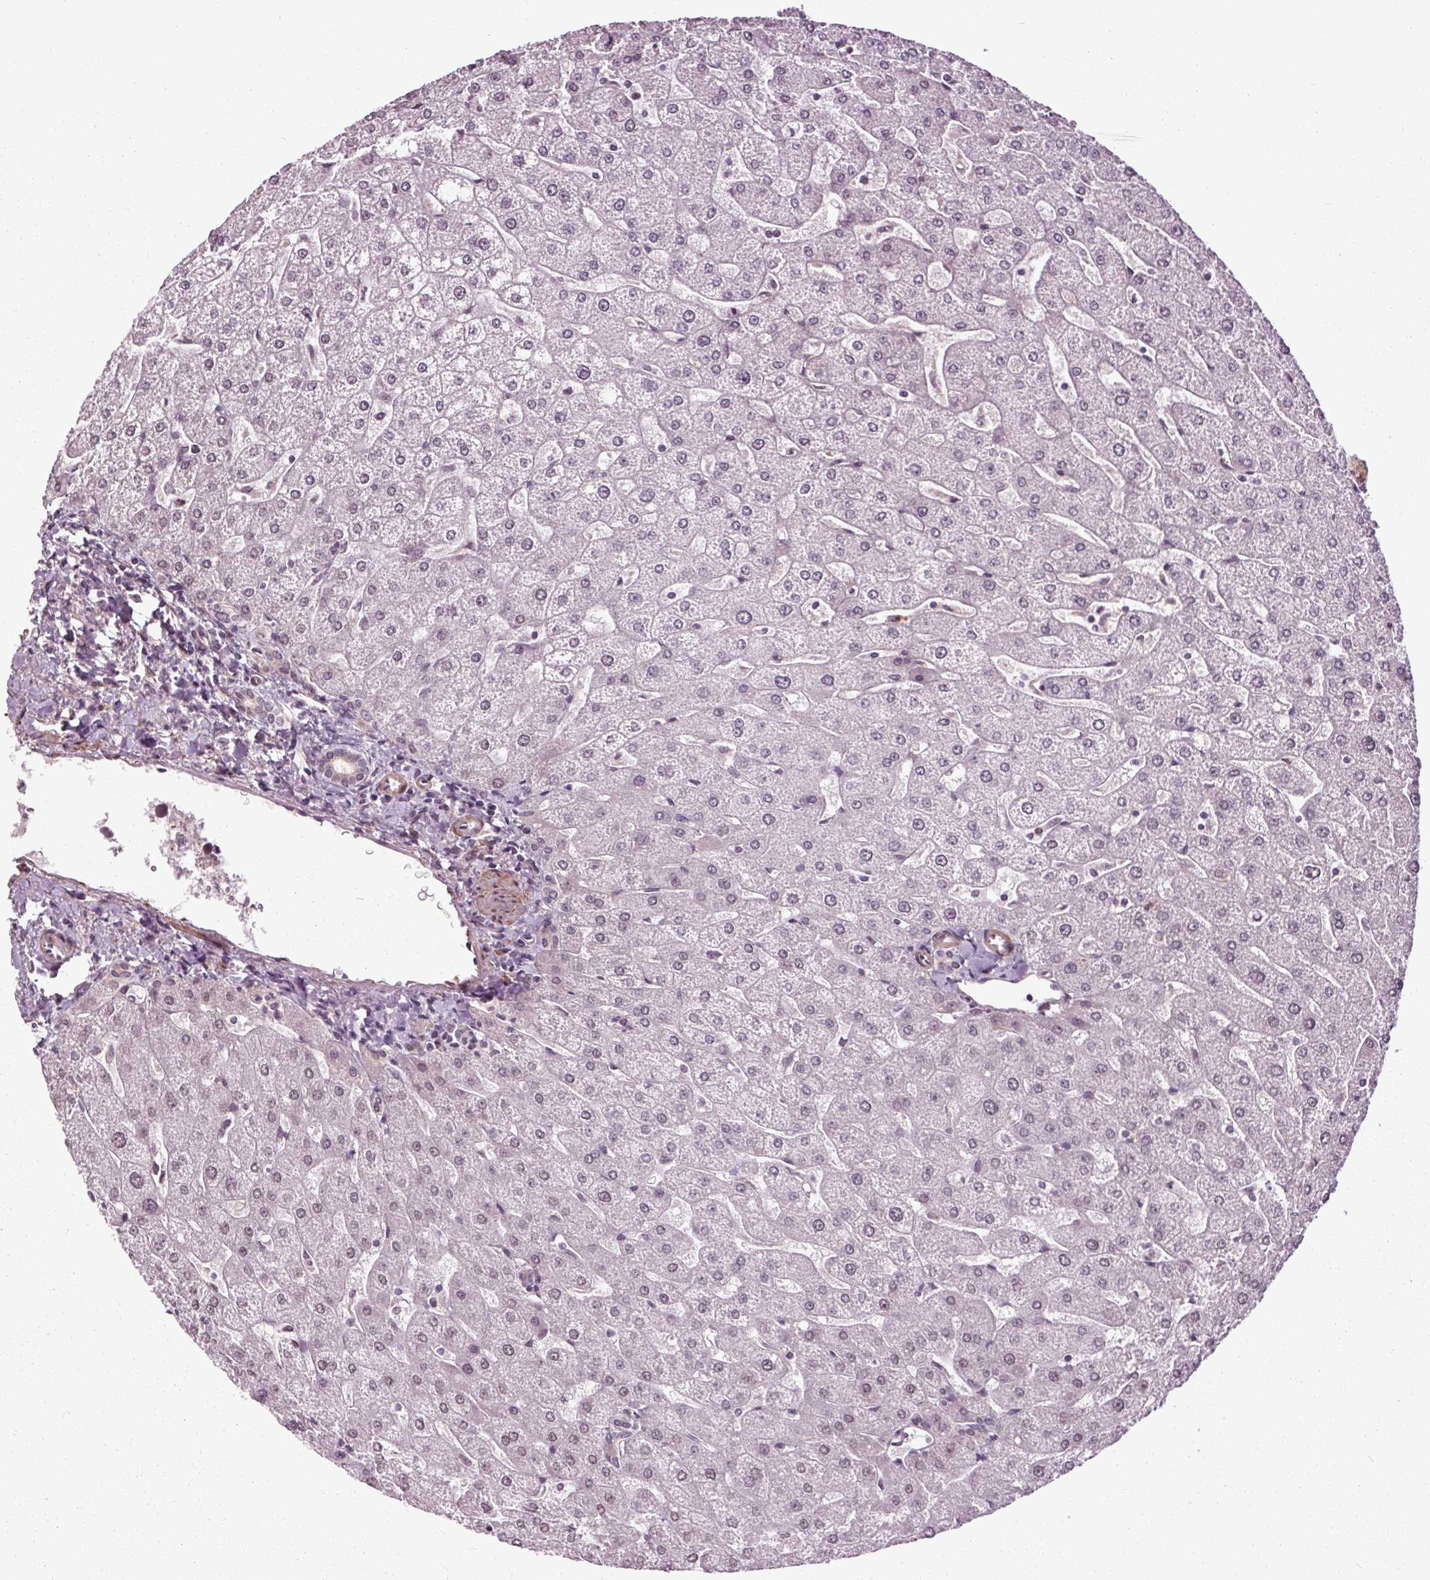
{"staining": {"intensity": "negative", "quantity": "none", "location": "none"}, "tissue": "liver", "cell_type": "Cholangiocytes", "image_type": "normal", "snomed": [{"axis": "morphology", "description": "Normal tissue, NOS"}, {"axis": "topography", "description": "Liver"}], "caption": "Cholangiocytes are negative for brown protein staining in normal liver.", "gene": "HAUS5", "patient": {"sex": "male", "age": 67}}